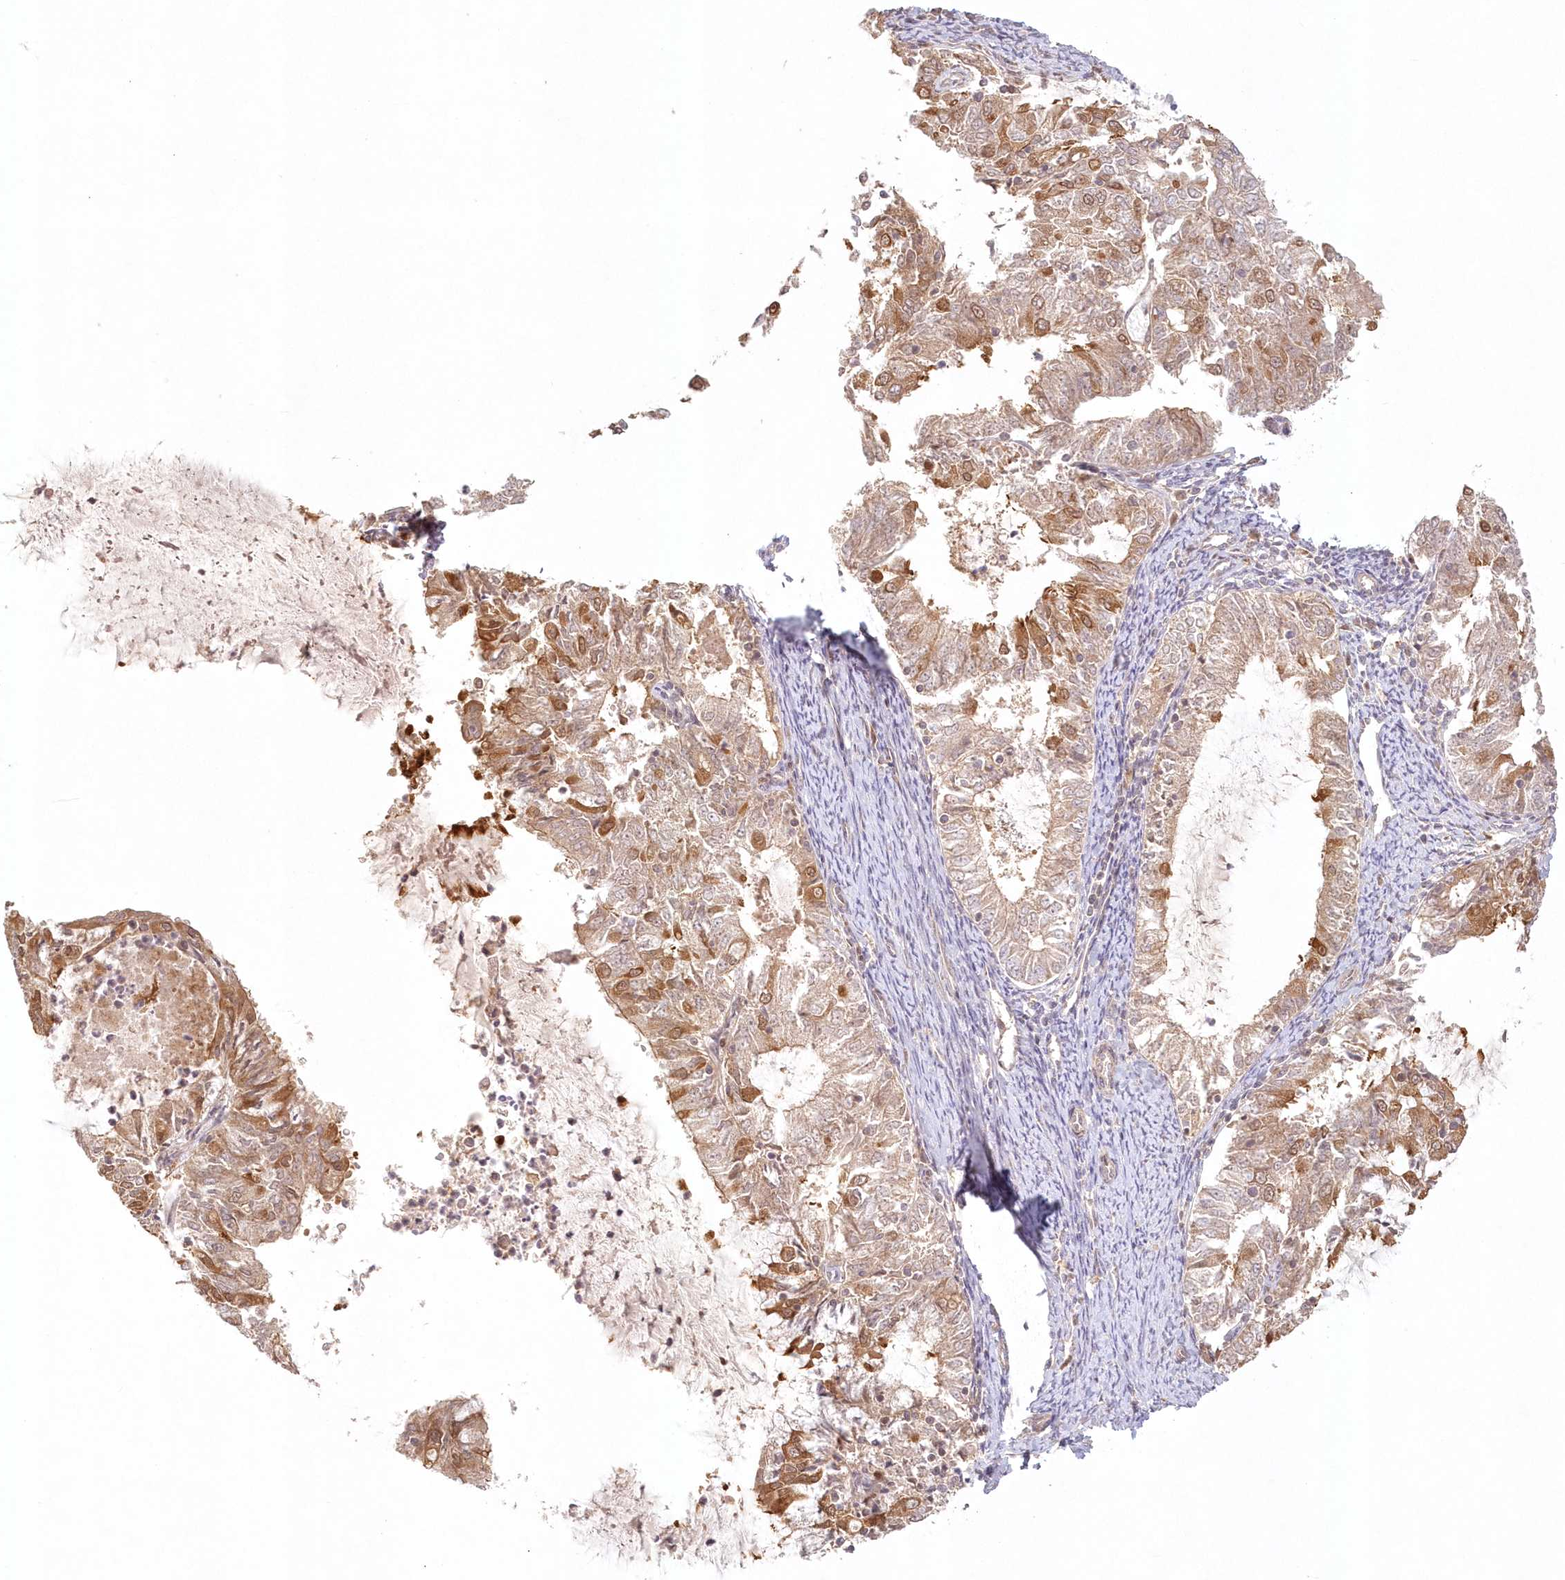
{"staining": {"intensity": "moderate", "quantity": "25%-75%", "location": "cytoplasmic/membranous"}, "tissue": "endometrial cancer", "cell_type": "Tumor cells", "image_type": "cancer", "snomed": [{"axis": "morphology", "description": "Adenocarcinoma, NOS"}, {"axis": "topography", "description": "Endometrium"}], "caption": "This photomicrograph exhibits immunohistochemistry (IHC) staining of human endometrial cancer, with medium moderate cytoplasmic/membranous staining in about 25%-75% of tumor cells.", "gene": "KIAA0232", "patient": {"sex": "female", "age": 57}}